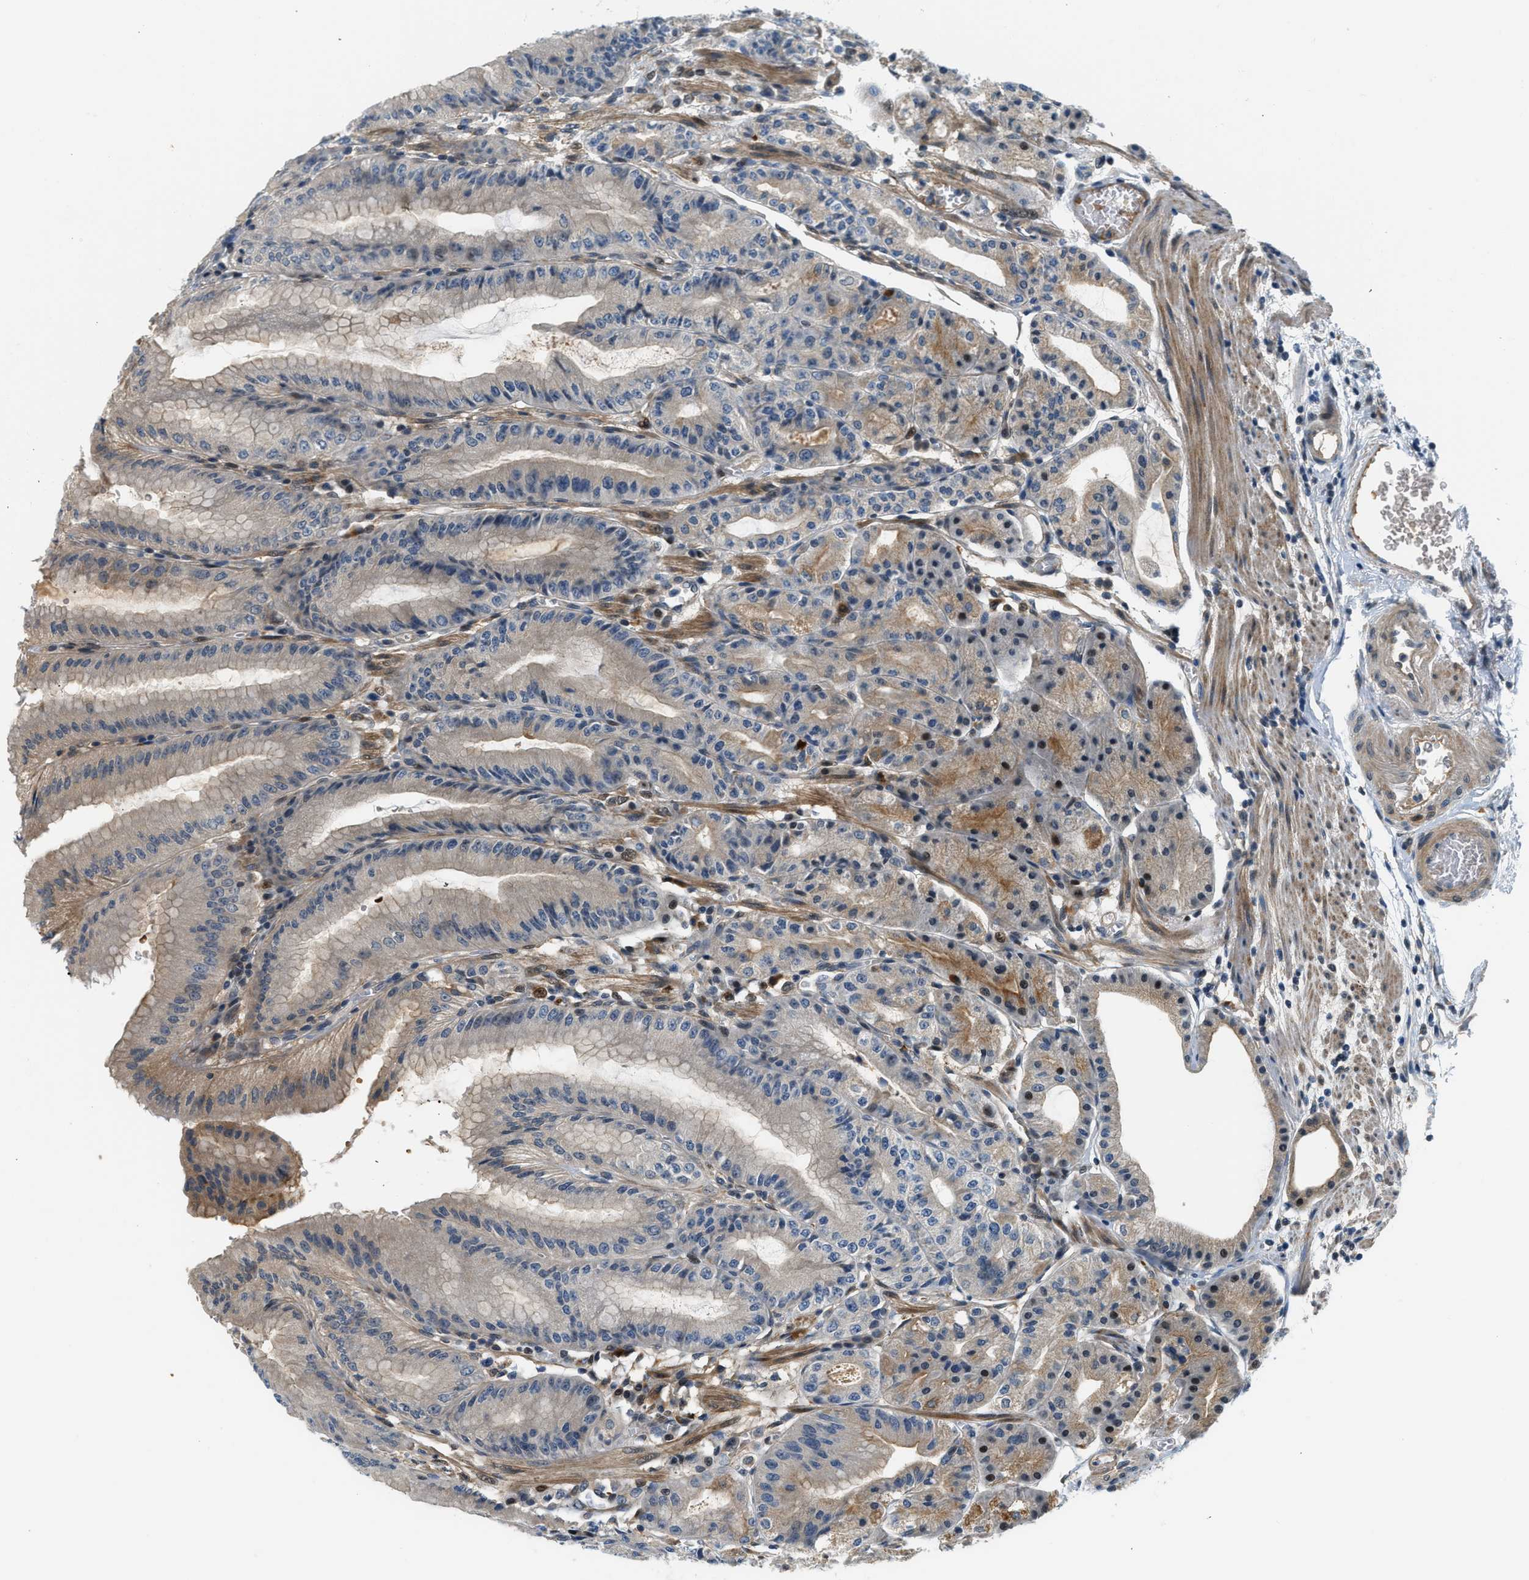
{"staining": {"intensity": "moderate", "quantity": "25%-75%", "location": "cytoplasmic/membranous"}, "tissue": "stomach", "cell_type": "Glandular cells", "image_type": "normal", "snomed": [{"axis": "morphology", "description": "Normal tissue, NOS"}, {"axis": "topography", "description": "Stomach, lower"}], "caption": "The histopathology image exhibits a brown stain indicating the presence of a protein in the cytoplasmic/membranous of glandular cells in stomach. Immunohistochemistry (ihc) stains the protein in brown and the nuclei are stained blue.", "gene": "KCNK1", "patient": {"sex": "male", "age": 71}}